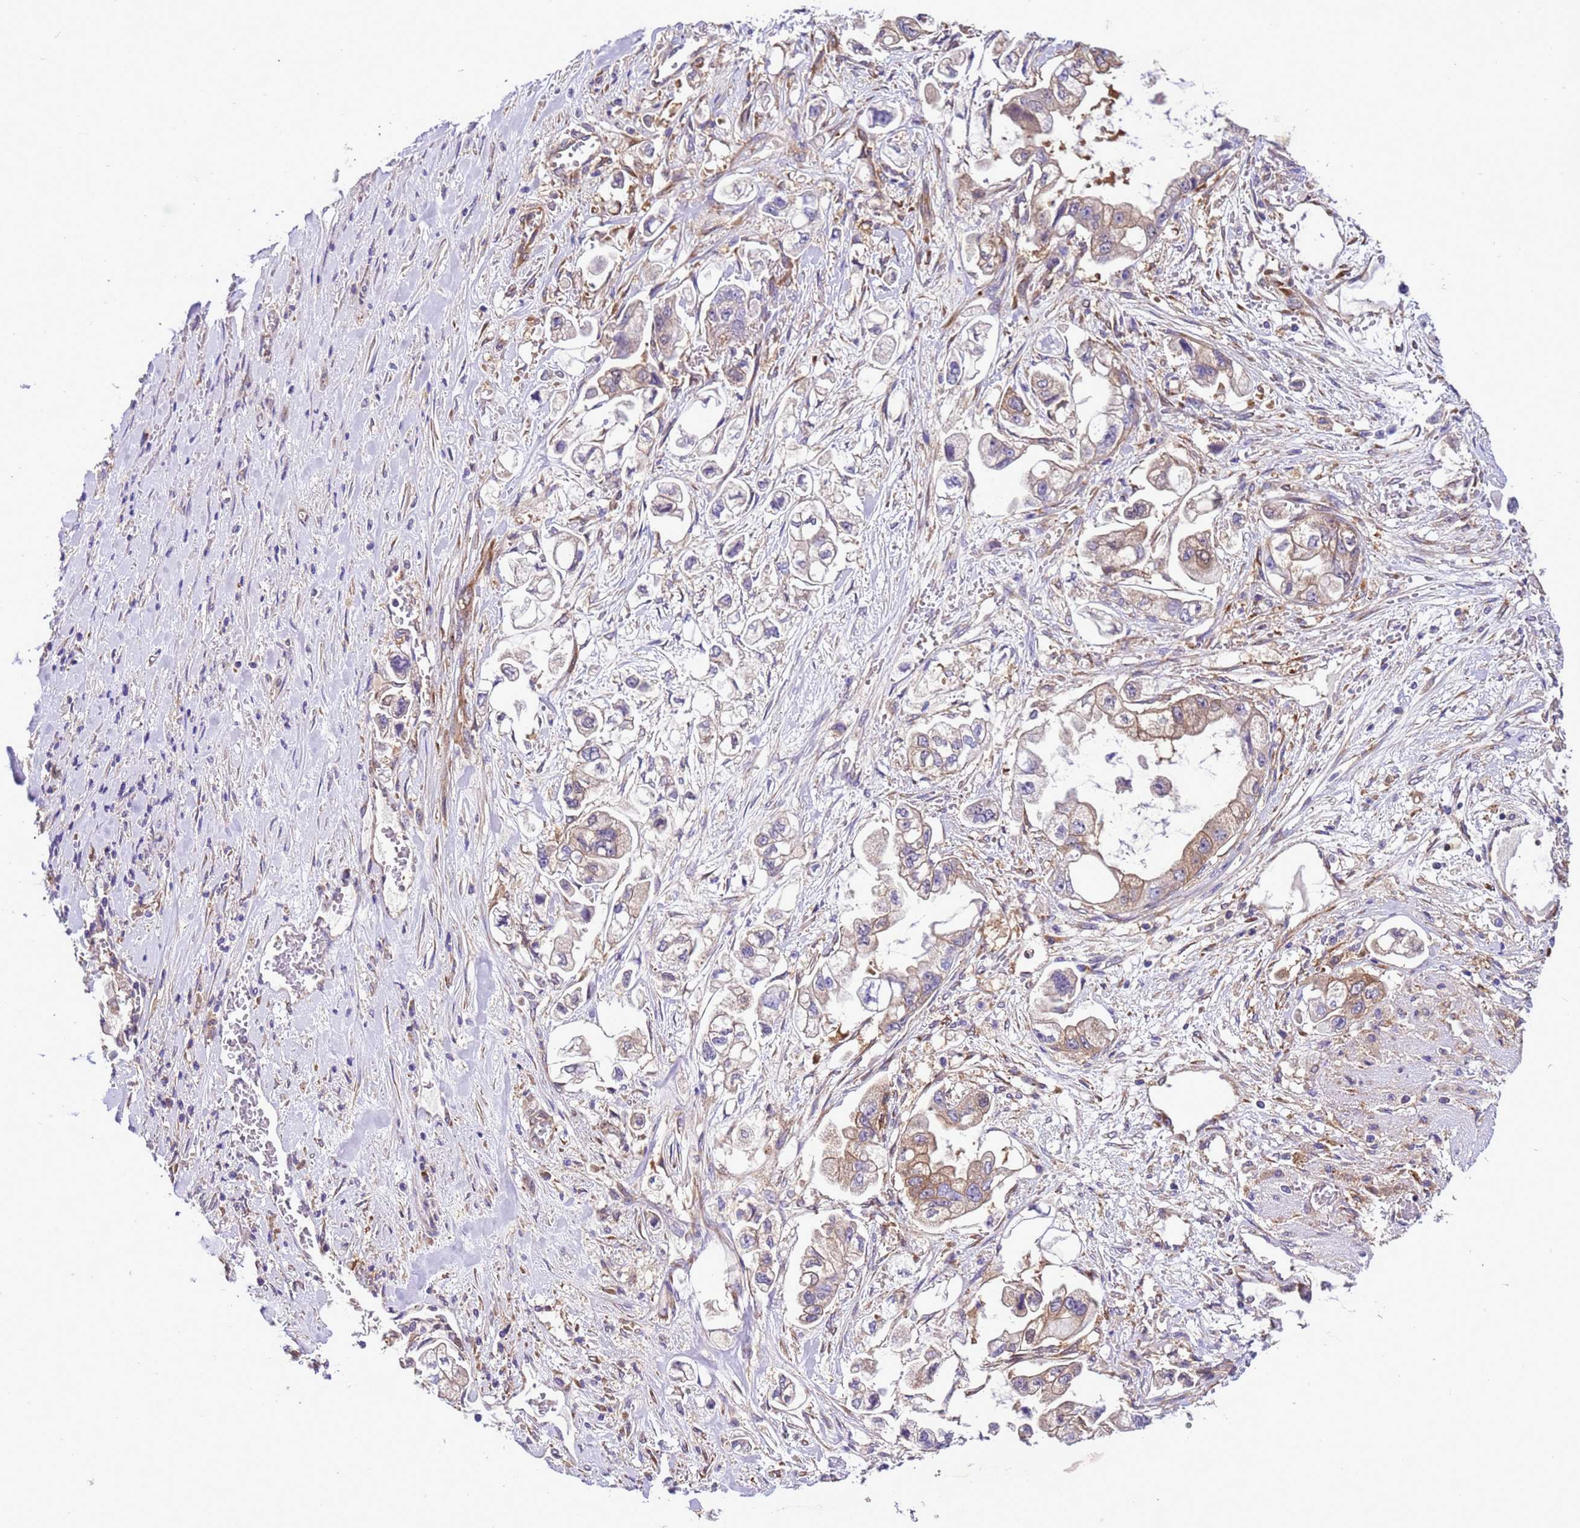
{"staining": {"intensity": "weak", "quantity": "25%-75%", "location": "cytoplasmic/membranous"}, "tissue": "stomach cancer", "cell_type": "Tumor cells", "image_type": "cancer", "snomed": [{"axis": "morphology", "description": "Adenocarcinoma, NOS"}, {"axis": "topography", "description": "Stomach"}], "caption": "An image of human stomach cancer (adenocarcinoma) stained for a protein shows weak cytoplasmic/membranous brown staining in tumor cells.", "gene": "RABEP2", "patient": {"sex": "male", "age": 62}}